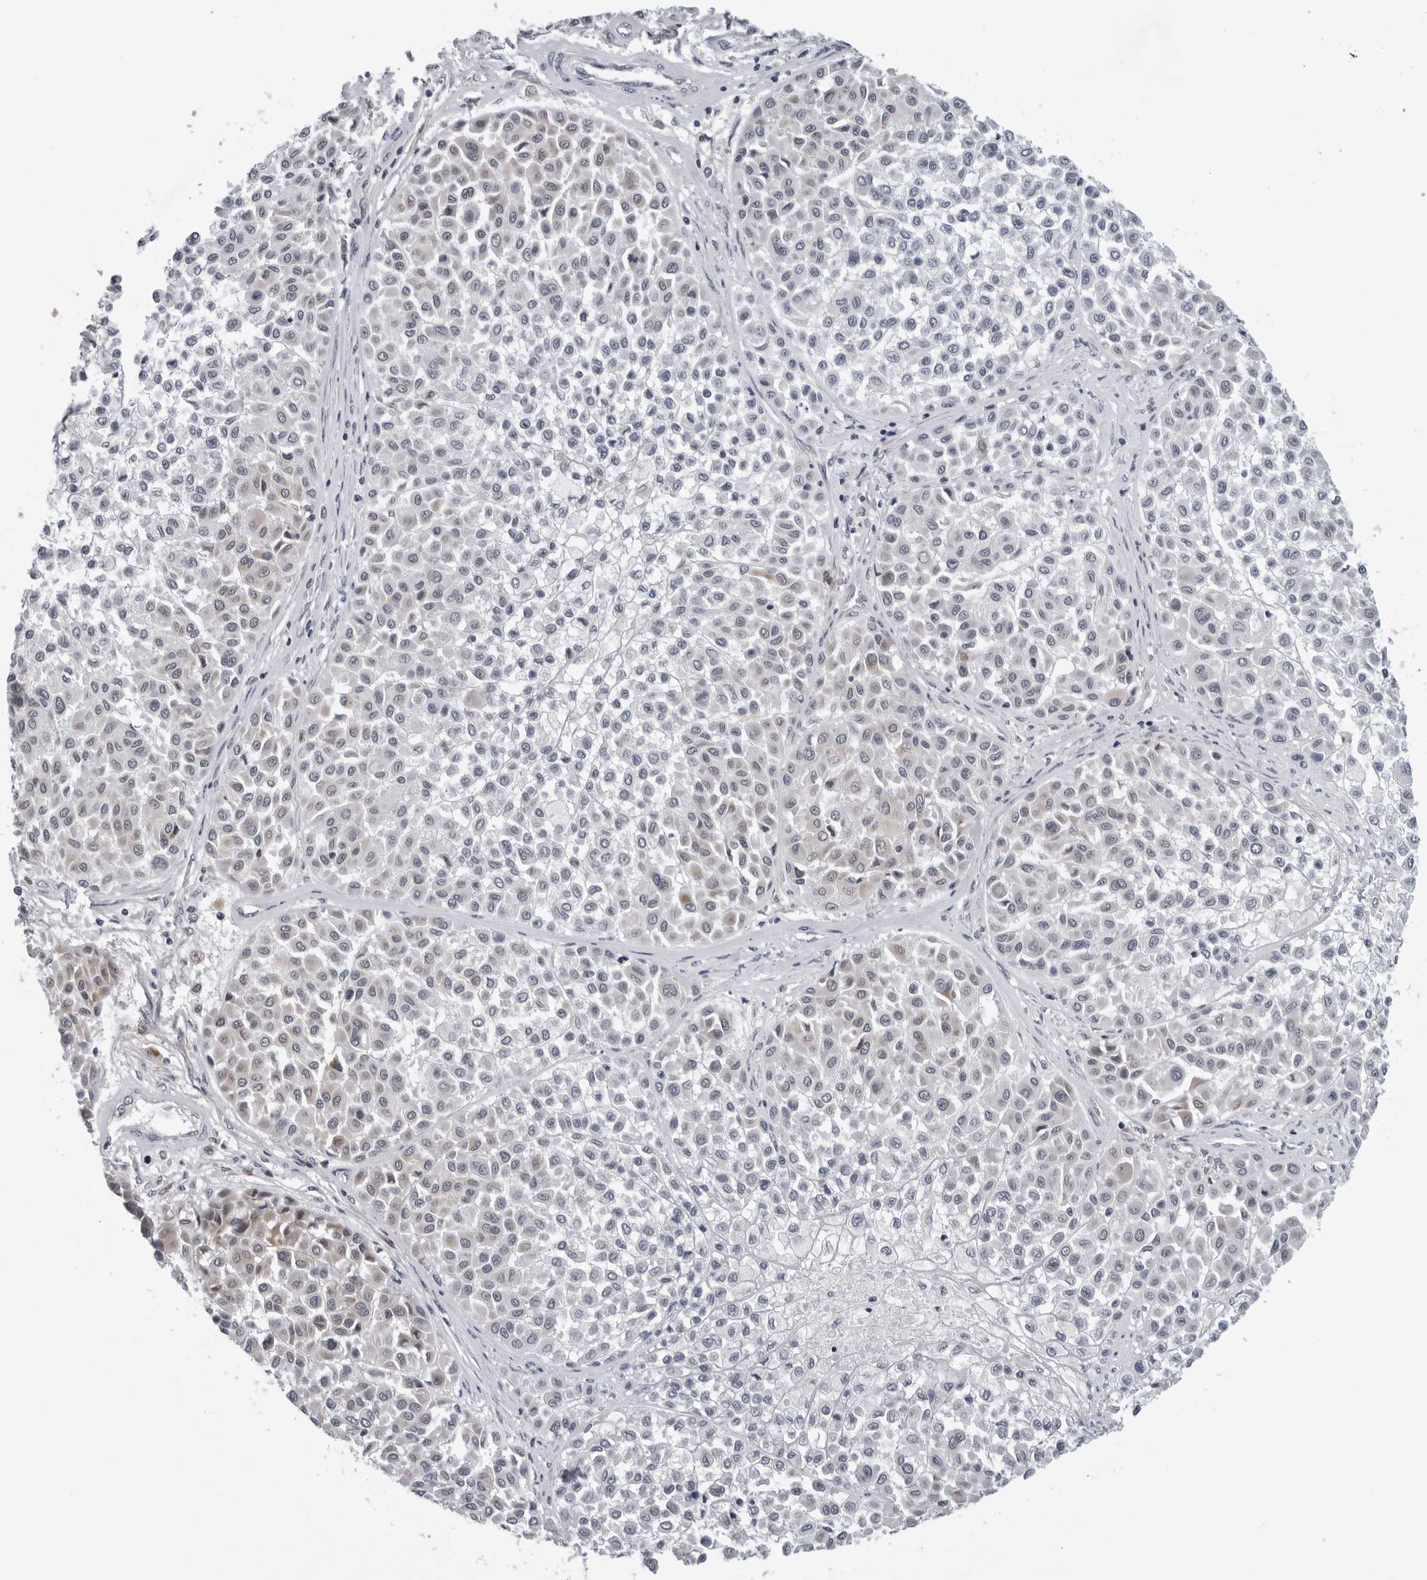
{"staining": {"intensity": "negative", "quantity": "none", "location": "none"}, "tissue": "melanoma", "cell_type": "Tumor cells", "image_type": "cancer", "snomed": [{"axis": "morphology", "description": "Malignant melanoma, Metastatic site"}, {"axis": "topography", "description": "Soft tissue"}], "caption": "High power microscopy histopathology image of an immunohistochemistry (IHC) micrograph of melanoma, revealing no significant positivity in tumor cells.", "gene": "CPT2", "patient": {"sex": "male", "age": 41}}